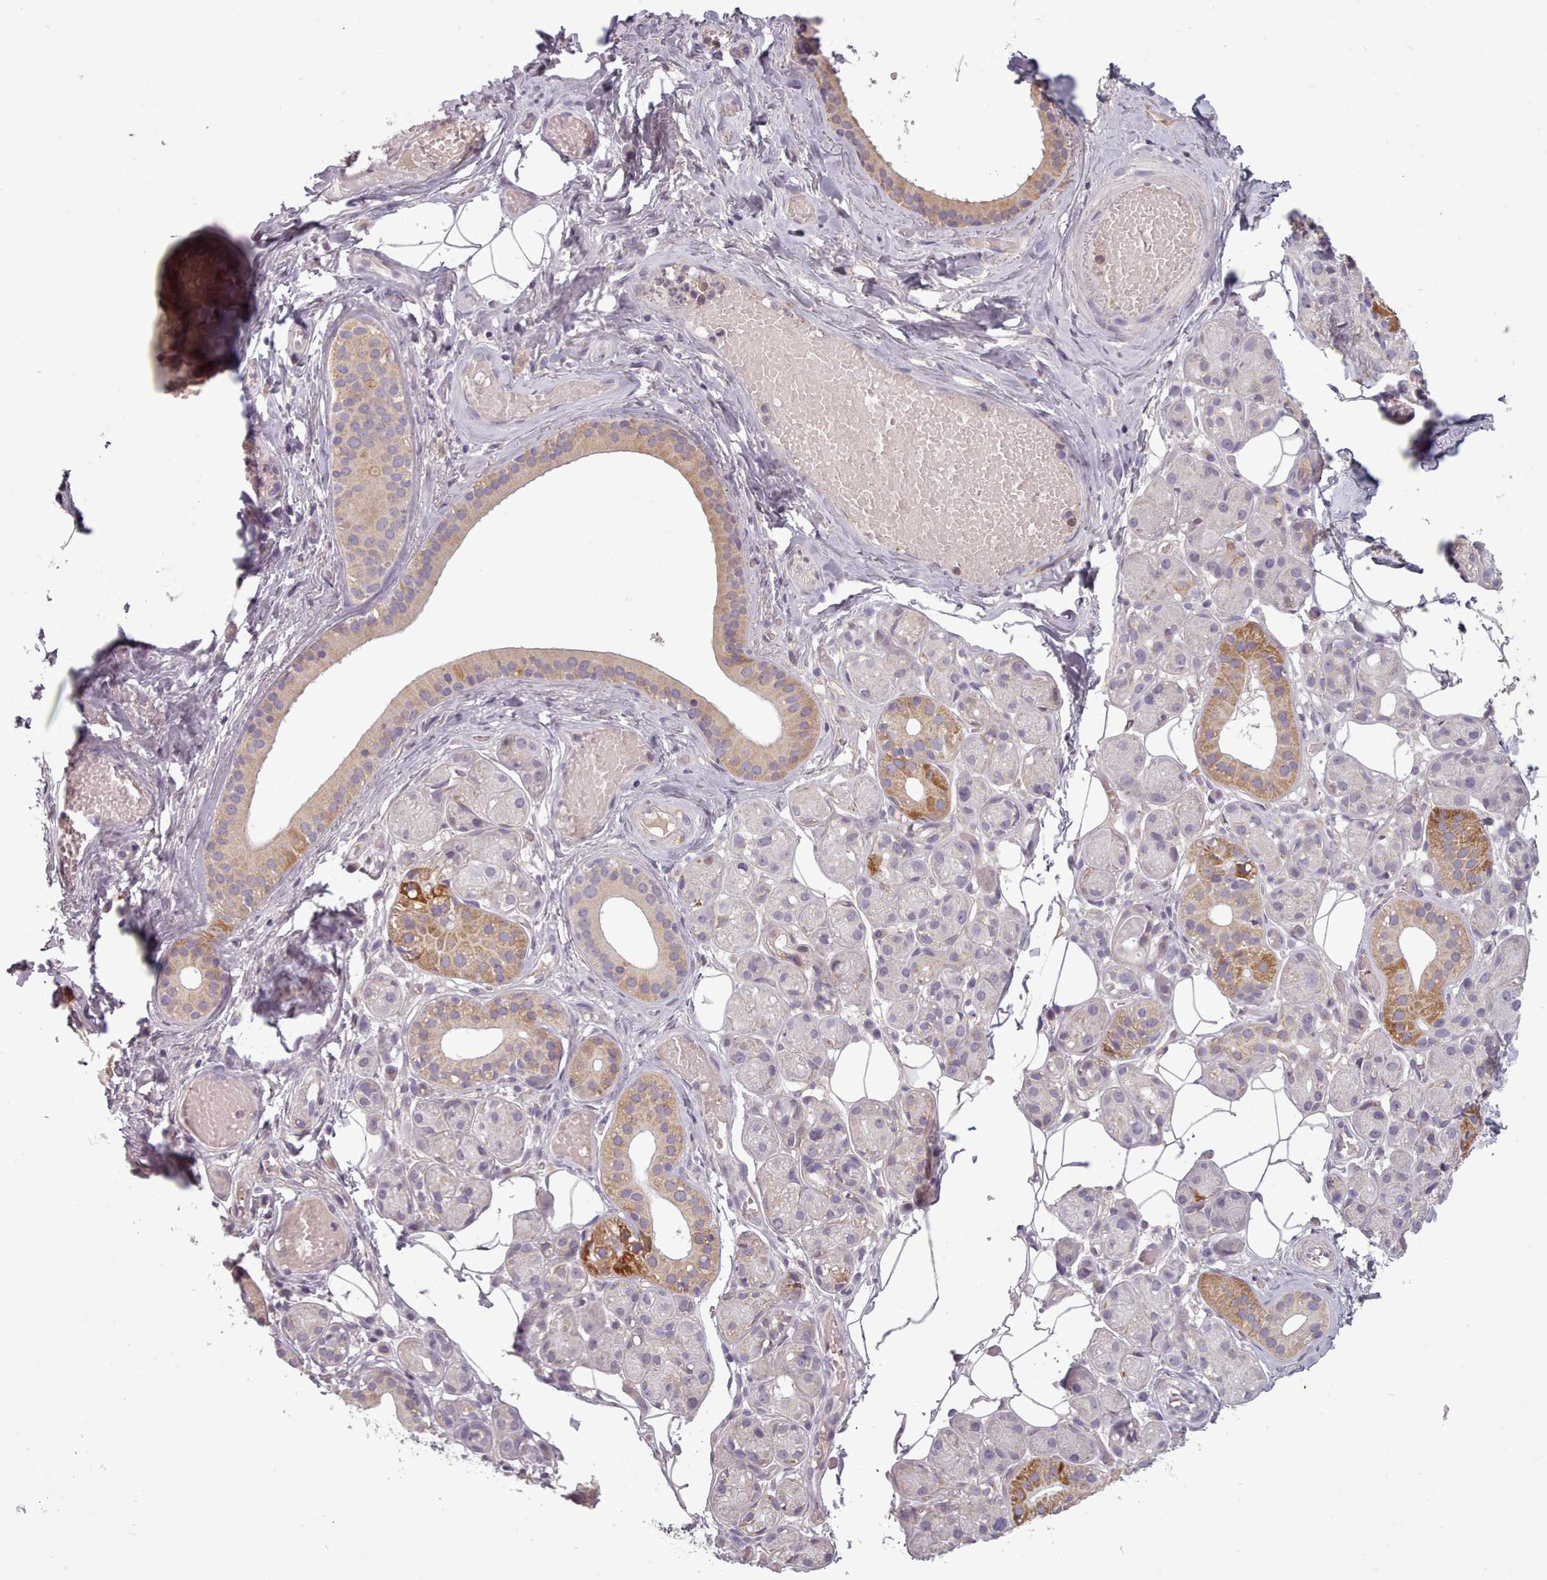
{"staining": {"intensity": "moderate", "quantity": "<25%", "location": "cytoplasmic/membranous"}, "tissue": "salivary gland", "cell_type": "Glandular cells", "image_type": "normal", "snomed": [{"axis": "morphology", "description": "Normal tissue, NOS"}, {"axis": "topography", "description": "Salivary gland"}], "caption": "IHC micrograph of benign human salivary gland stained for a protein (brown), which exhibits low levels of moderate cytoplasmic/membranous staining in approximately <25% of glandular cells.", "gene": "LAPTM5", "patient": {"sex": "male", "age": 82}}